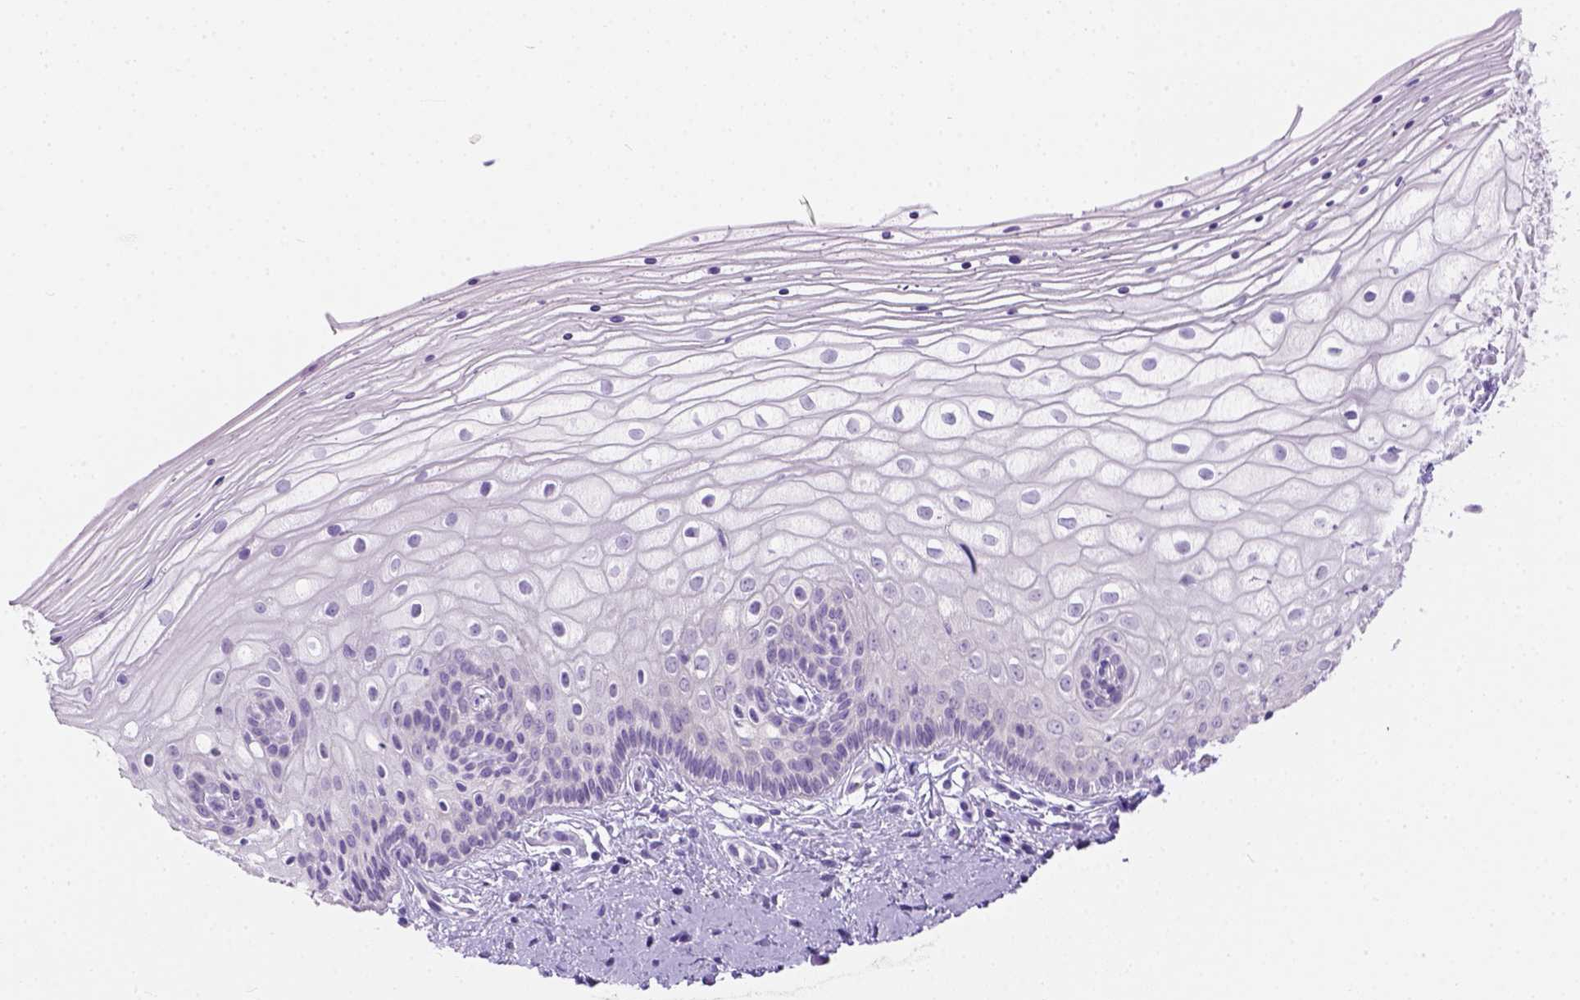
{"staining": {"intensity": "negative", "quantity": "none", "location": "none"}, "tissue": "vagina", "cell_type": "Squamous epithelial cells", "image_type": "normal", "snomed": [{"axis": "morphology", "description": "Normal tissue, NOS"}, {"axis": "topography", "description": "Vagina"}], "caption": "This is an IHC micrograph of normal human vagina. There is no staining in squamous epithelial cells.", "gene": "TMEM38A", "patient": {"sex": "female", "age": 39}}